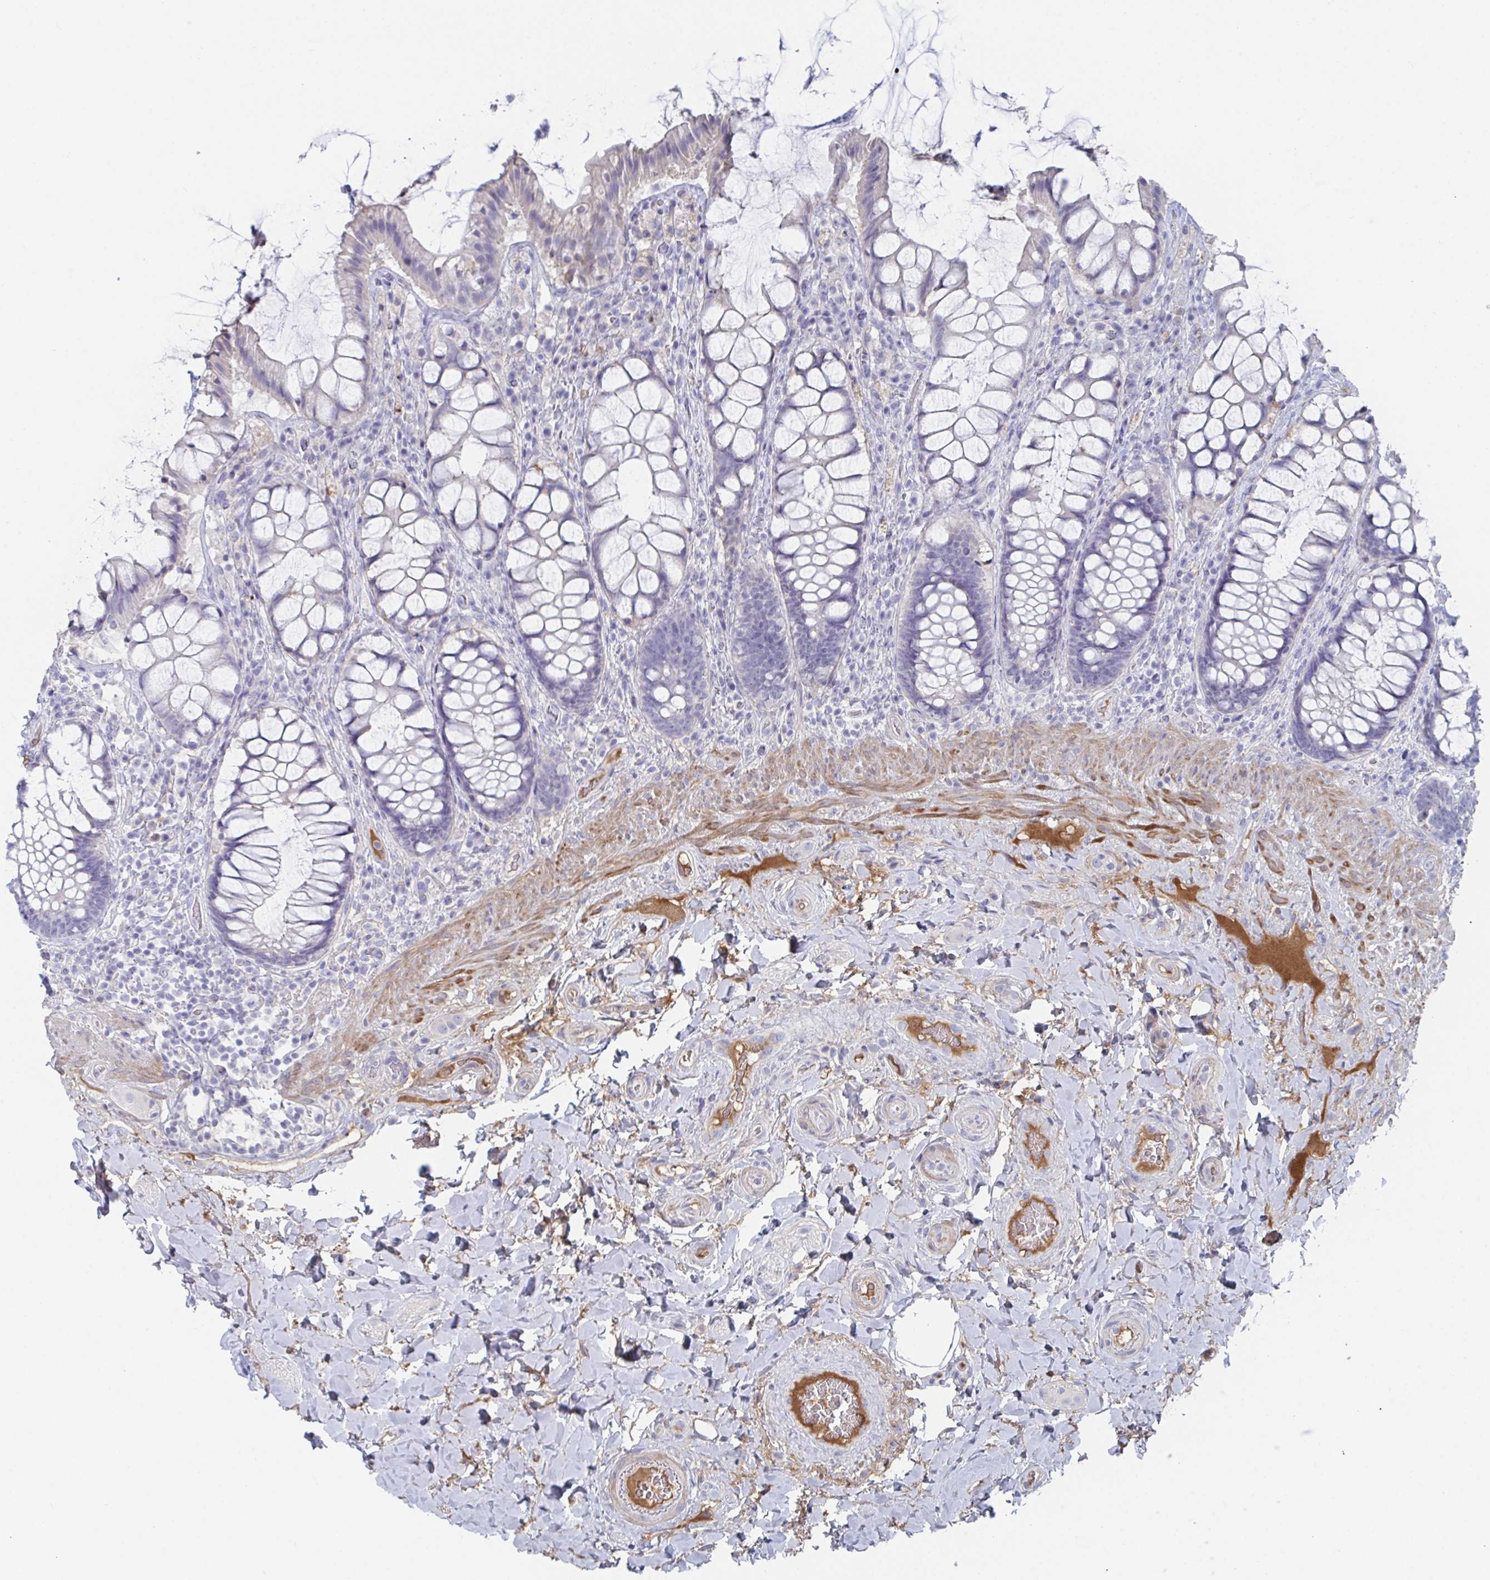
{"staining": {"intensity": "negative", "quantity": "none", "location": "none"}, "tissue": "rectum", "cell_type": "Glandular cells", "image_type": "normal", "snomed": [{"axis": "morphology", "description": "Normal tissue, NOS"}, {"axis": "topography", "description": "Rectum"}], "caption": "Glandular cells are negative for protein expression in benign human rectum. (DAB (3,3'-diaminobenzidine) immunohistochemistry (IHC) visualized using brightfield microscopy, high magnification).", "gene": "TNFAIP6", "patient": {"sex": "female", "age": 58}}